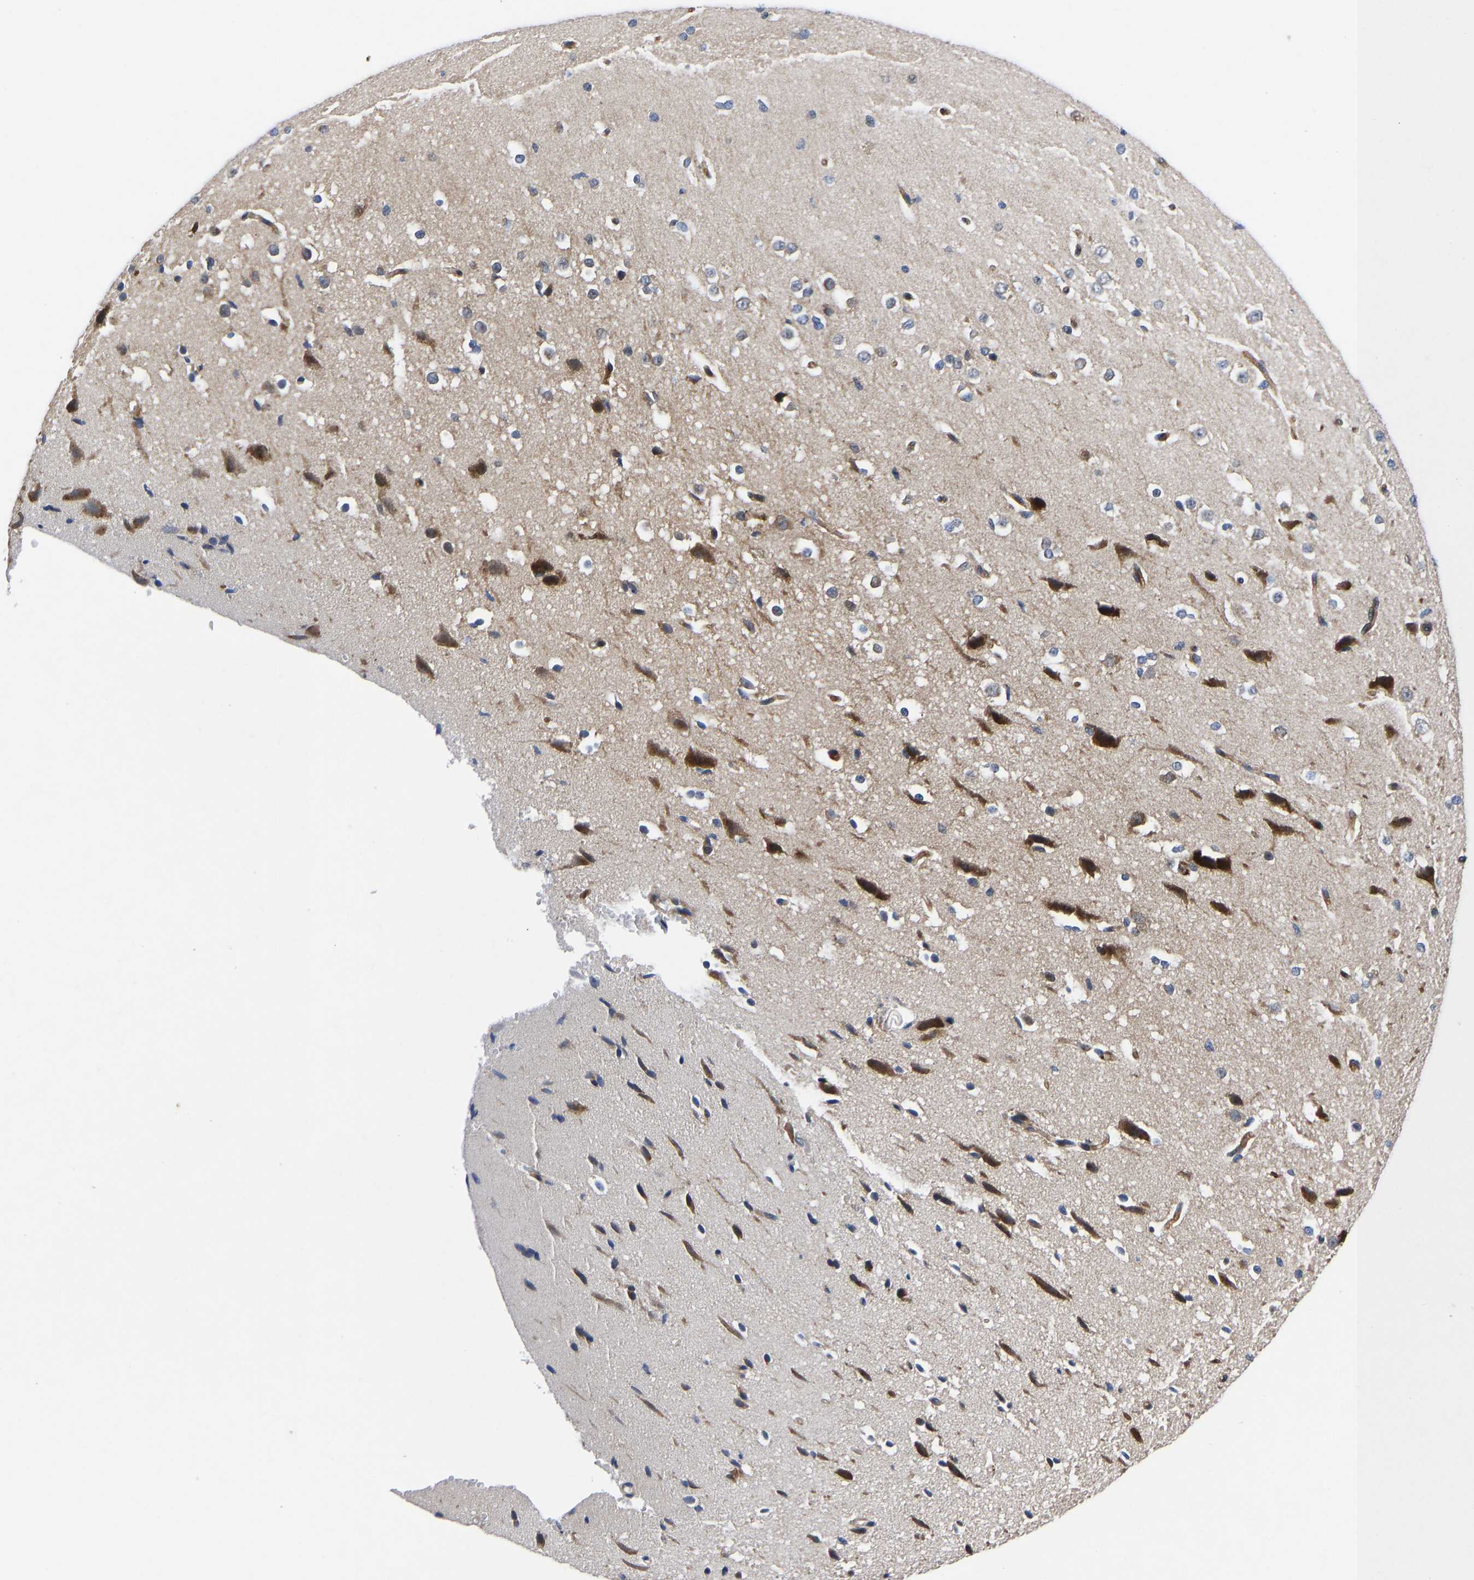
{"staining": {"intensity": "weak", "quantity": ">75%", "location": "cytoplasmic/membranous"}, "tissue": "cerebral cortex", "cell_type": "Endothelial cells", "image_type": "normal", "snomed": [{"axis": "morphology", "description": "Normal tissue, NOS"}, {"axis": "morphology", "description": "Developmental malformation"}, {"axis": "topography", "description": "Cerebral cortex"}], "caption": "Cerebral cortex stained for a protein reveals weak cytoplasmic/membranous positivity in endothelial cells.", "gene": "TMEM38B", "patient": {"sex": "female", "age": 30}}